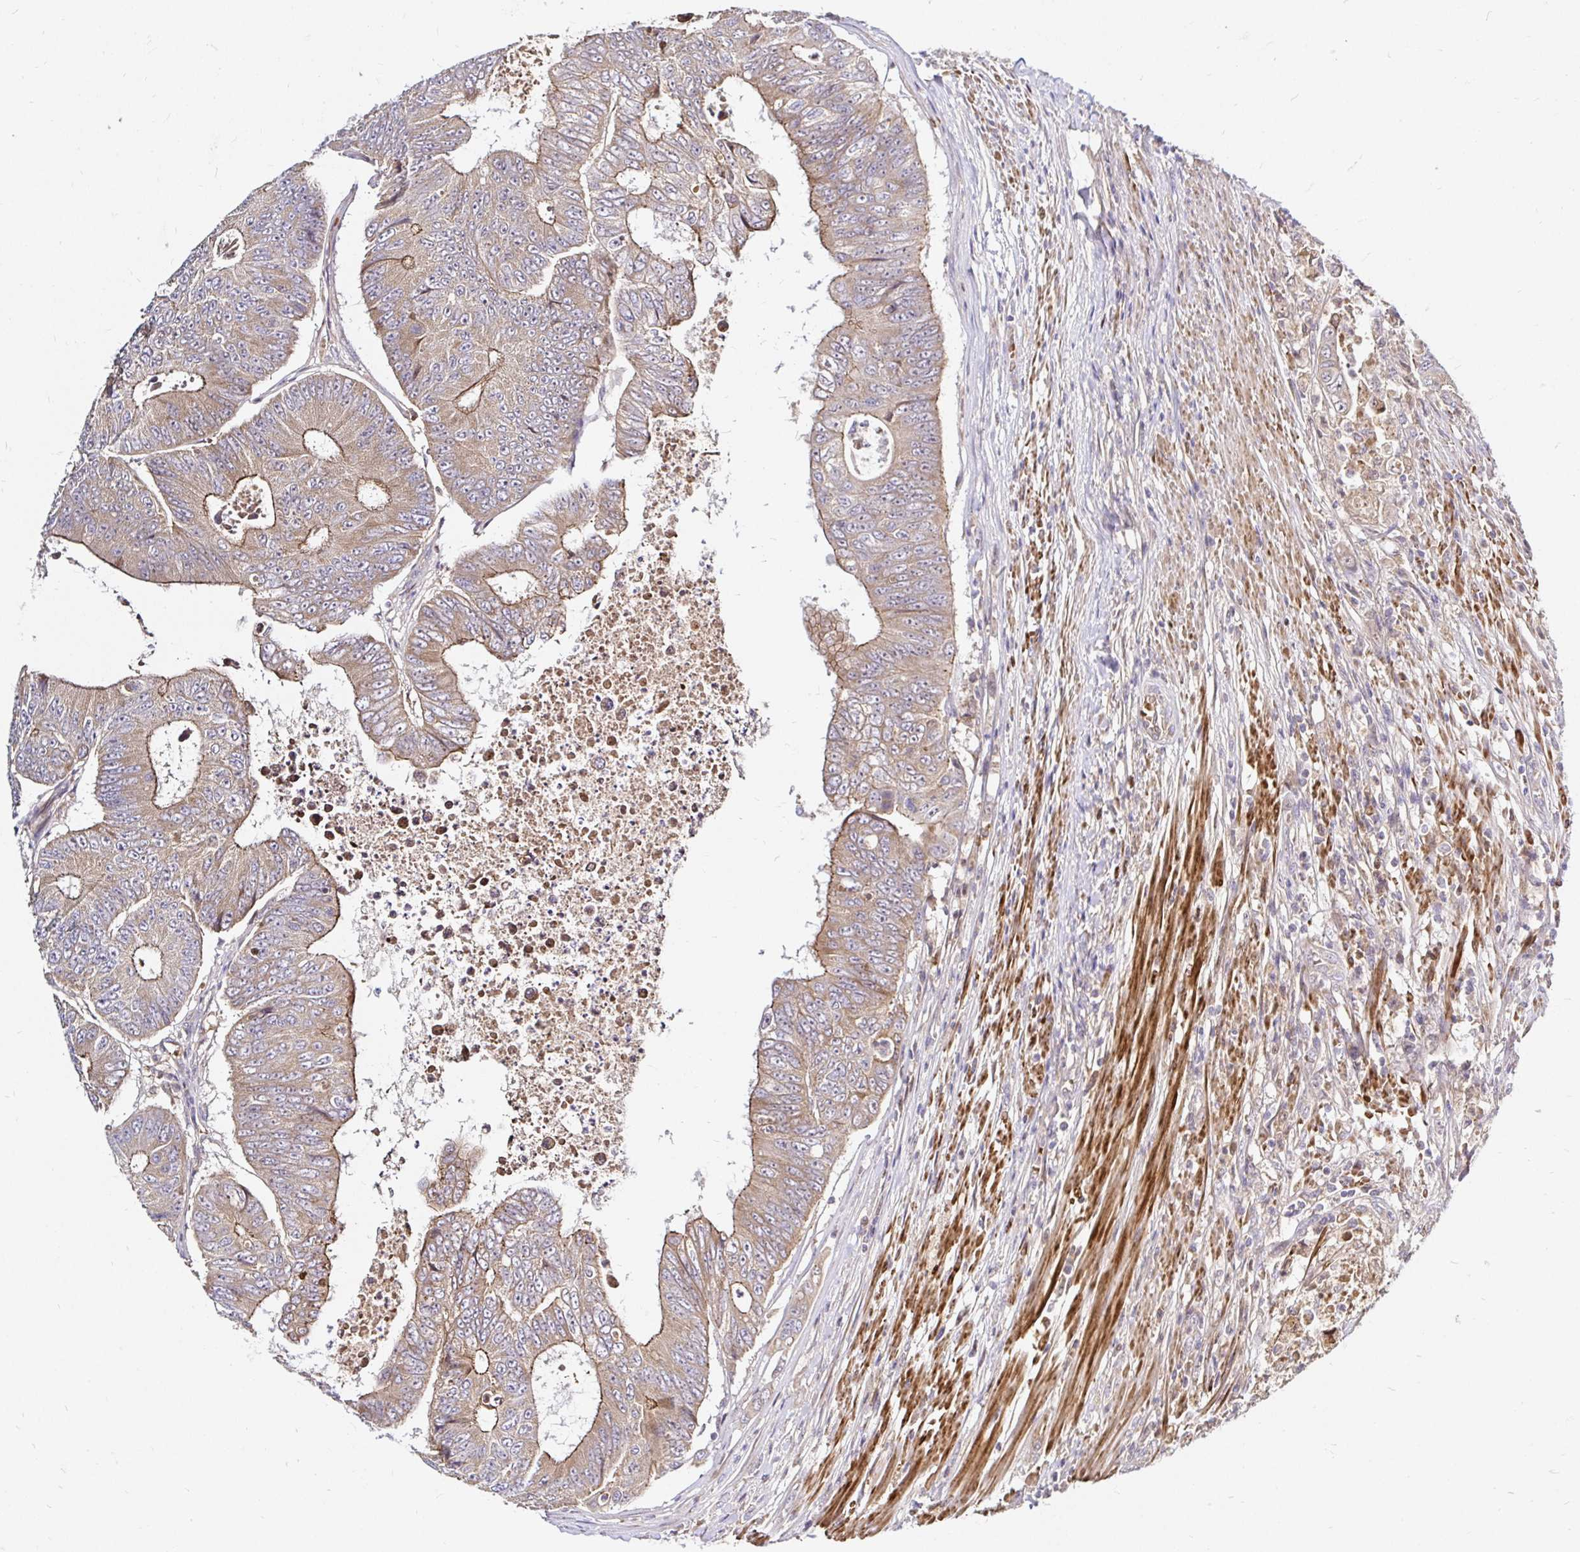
{"staining": {"intensity": "moderate", "quantity": ">75%", "location": "cytoplasmic/membranous"}, "tissue": "colorectal cancer", "cell_type": "Tumor cells", "image_type": "cancer", "snomed": [{"axis": "morphology", "description": "Adenocarcinoma, NOS"}, {"axis": "topography", "description": "Colon"}], "caption": "Human colorectal cancer stained with a protein marker demonstrates moderate staining in tumor cells.", "gene": "ARHGEF37", "patient": {"sex": "female", "age": 48}}